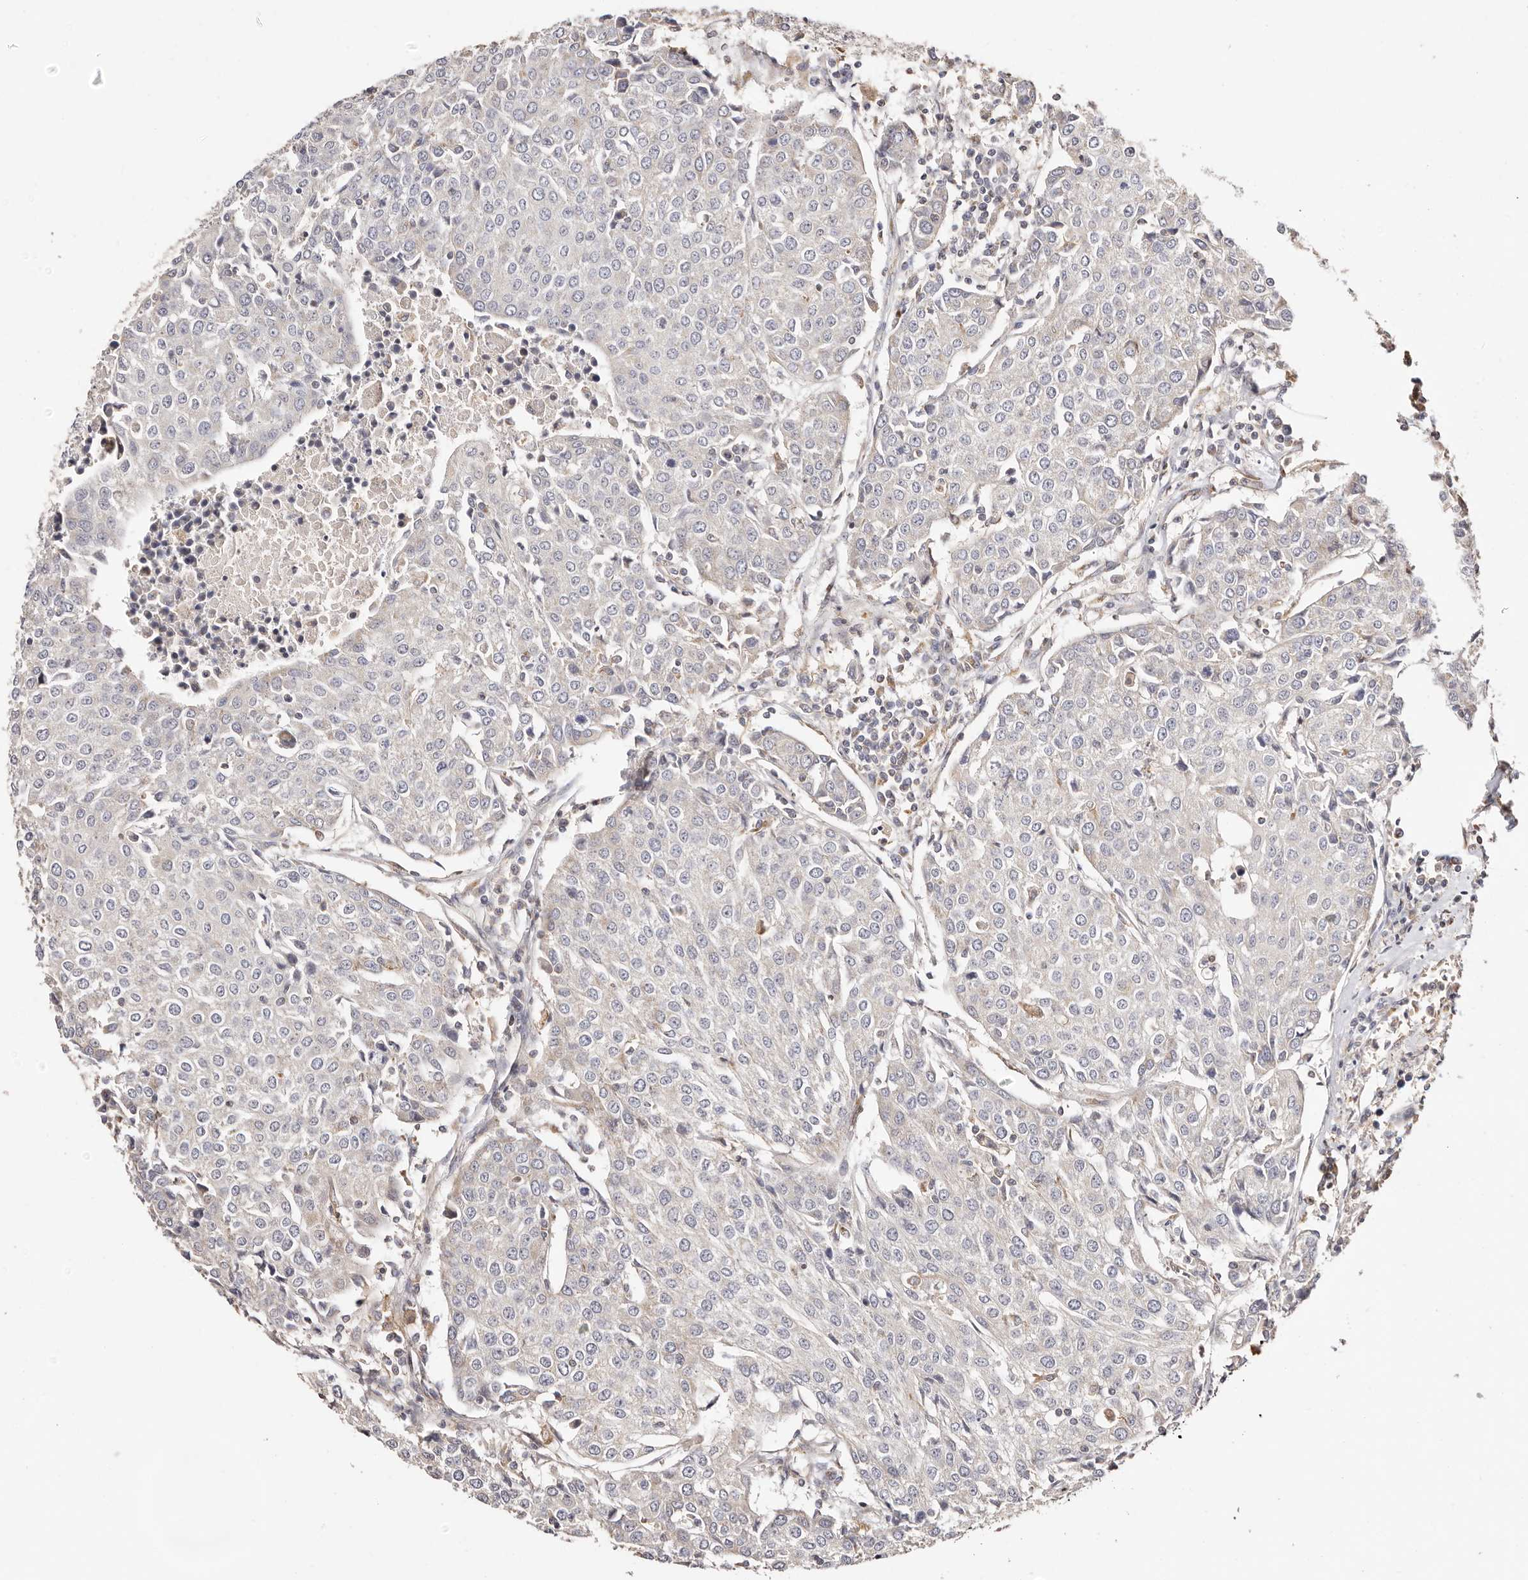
{"staining": {"intensity": "negative", "quantity": "none", "location": "none"}, "tissue": "urothelial cancer", "cell_type": "Tumor cells", "image_type": "cancer", "snomed": [{"axis": "morphology", "description": "Urothelial carcinoma, High grade"}, {"axis": "topography", "description": "Urinary bladder"}], "caption": "An image of human high-grade urothelial carcinoma is negative for staining in tumor cells. (DAB immunohistochemistry visualized using brightfield microscopy, high magnification).", "gene": "MAPK1", "patient": {"sex": "female", "age": 85}}